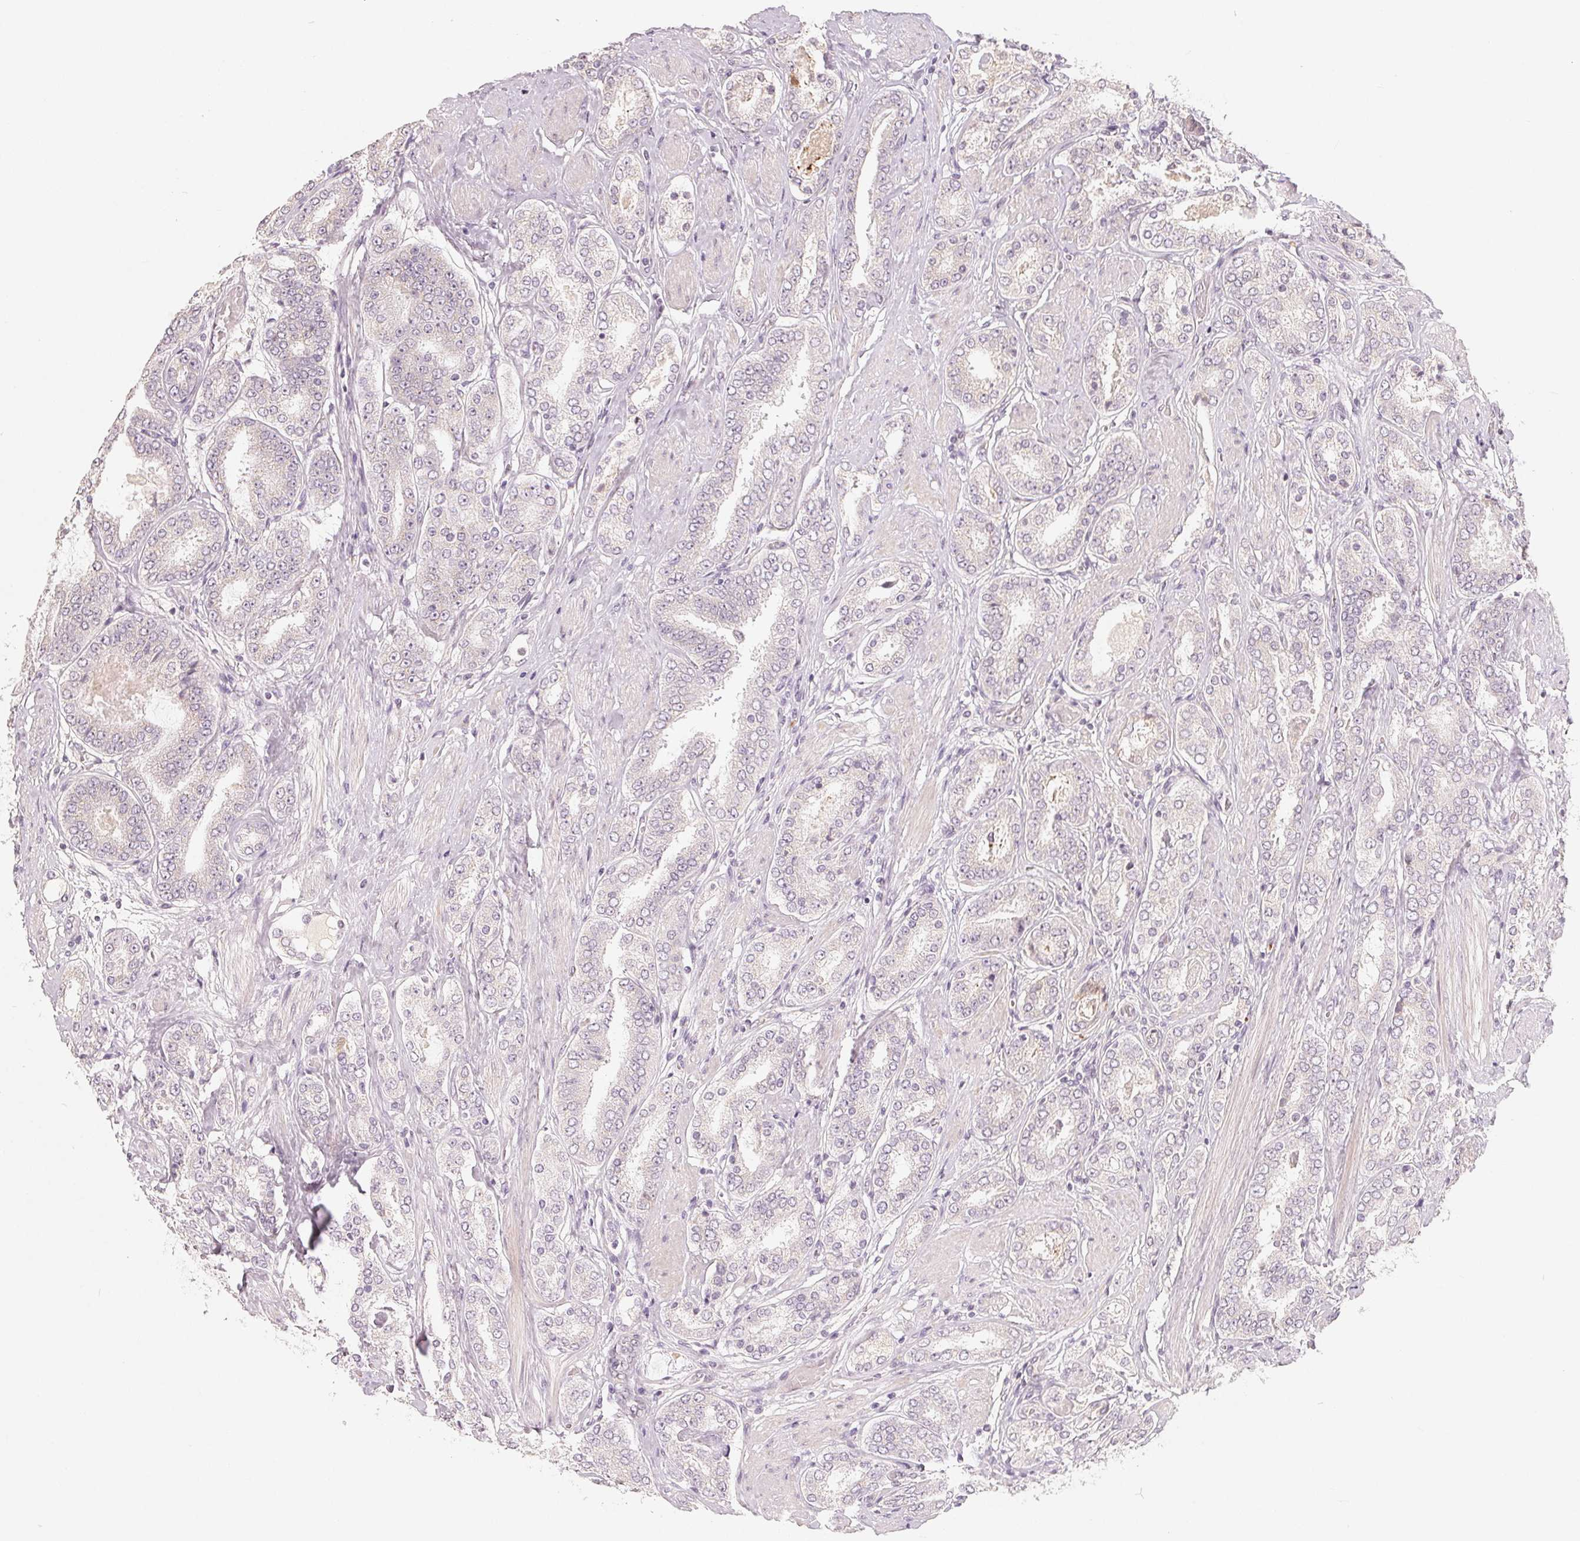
{"staining": {"intensity": "negative", "quantity": "none", "location": "none"}, "tissue": "prostate cancer", "cell_type": "Tumor cells", "image_type": "cancer", "snomed": [{"axis": "morphology", "description": "Adenocarcinoma, High grade"}, {"axis": "topography", "description": "Prostate"}], "caption": "Prostate high-grade adenocarcinoma stained for a protein using immunohistochemistry reveals no positivity tumor cells.", "gene": "TMSB15B", "patient": {"sex": "male", "age": 63}}